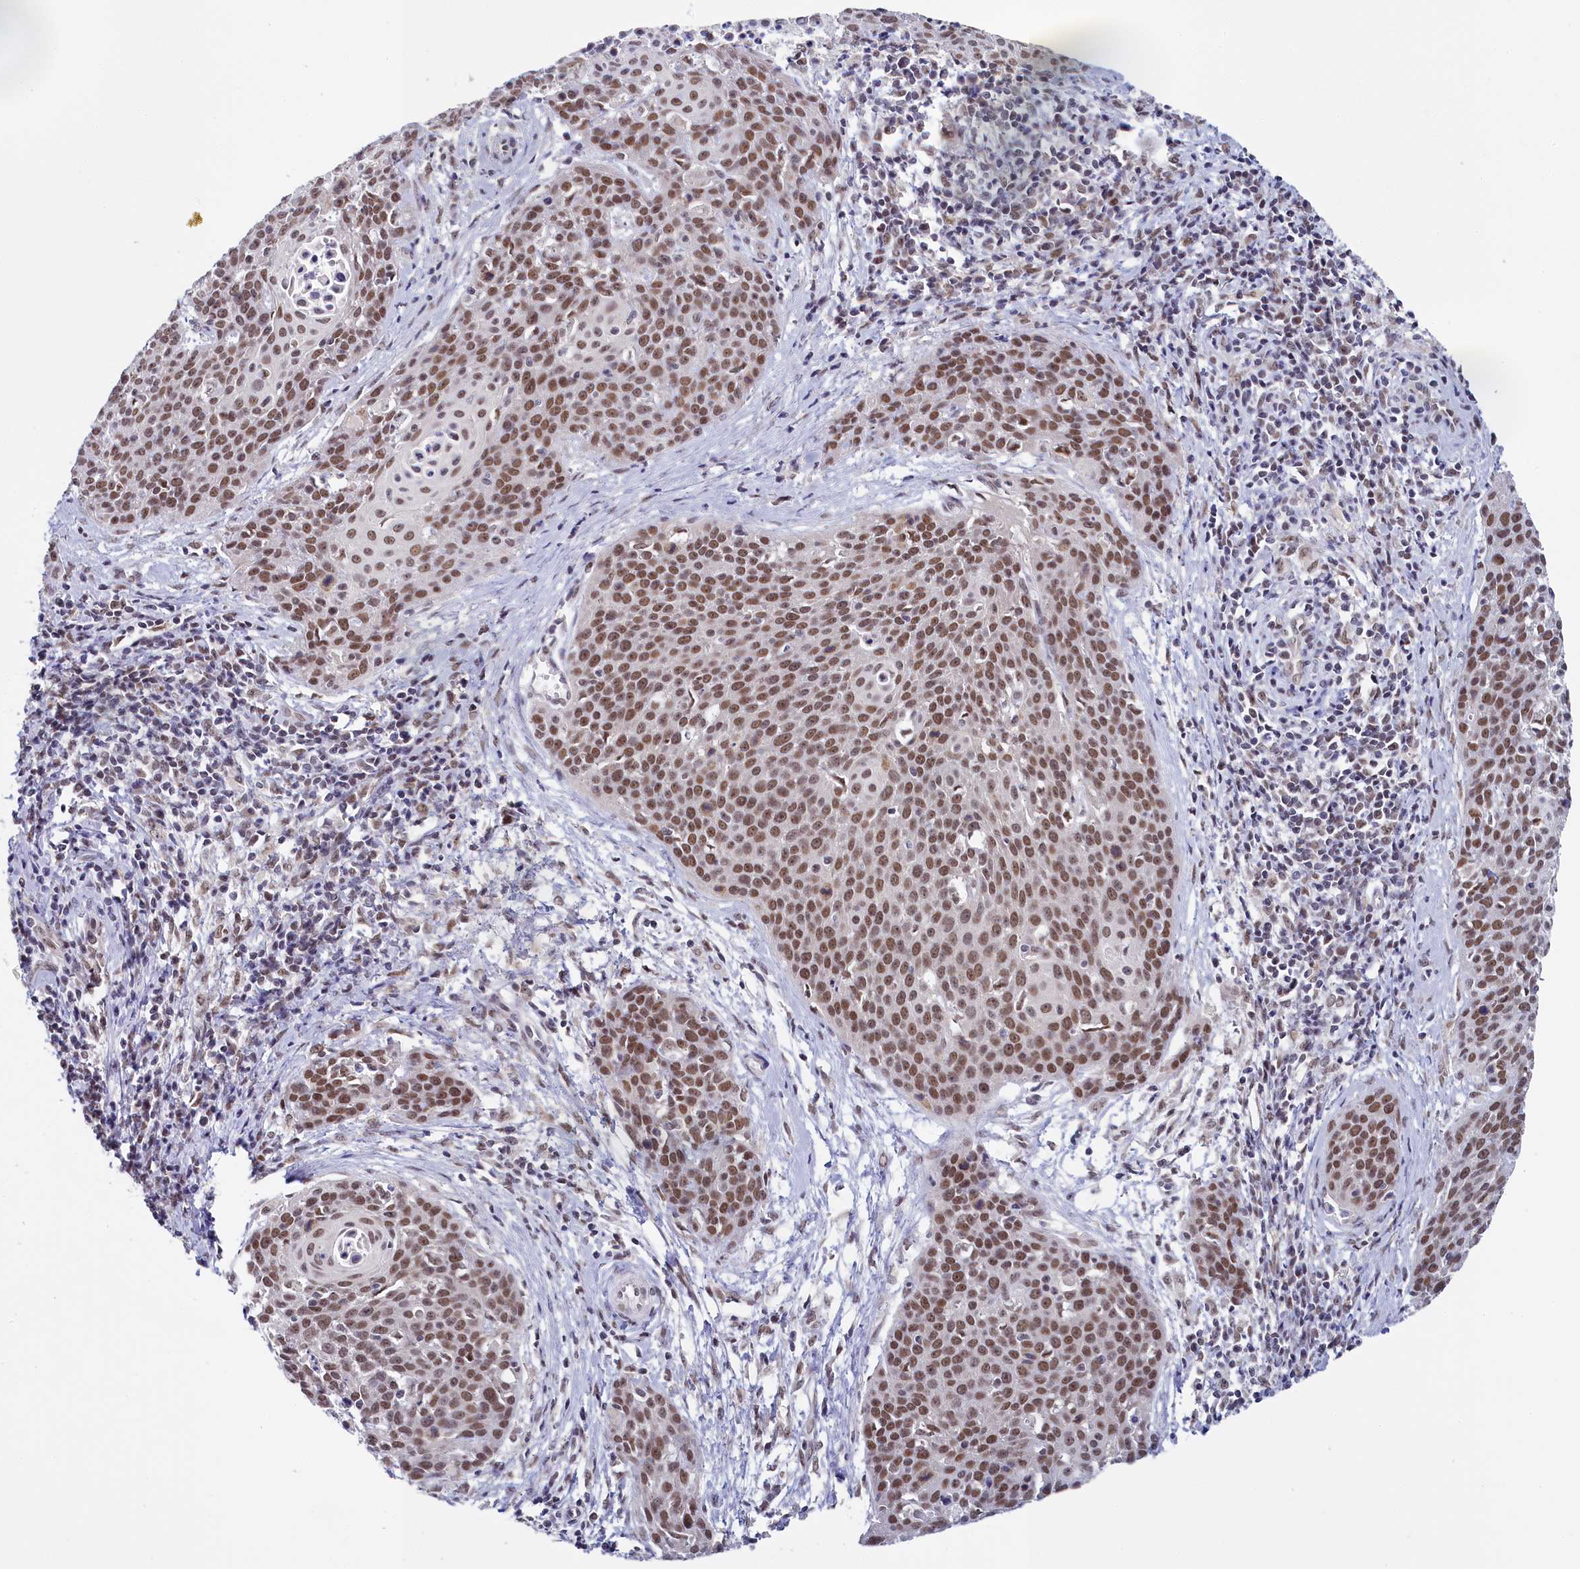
{"staining": {"intensity": "moderate", "quantity": ">75%", "location": "nuclear"}, "tissue": "cervical cancer", "cell_type": "Tumor cells", "image_type": "cancer", "snomed": [{"axis": "morphology", "description": "Squamous cell carcinoma, NOS"}, {"axis": "topography", "description": "Cervix"}], "caption": "A micrograph of cervical cancer (squamous cell carcinoma) stained for a protein reveals moderate nuclear brown staining in tumor cells. The staining was performed using DAB to visualize the protein expression in brown, while the nuclei were stained in blue with hematoxylin (Magnification: 20x).", "gene": "PPHLN1", "patient": {"sex": "female", "age": 38}}